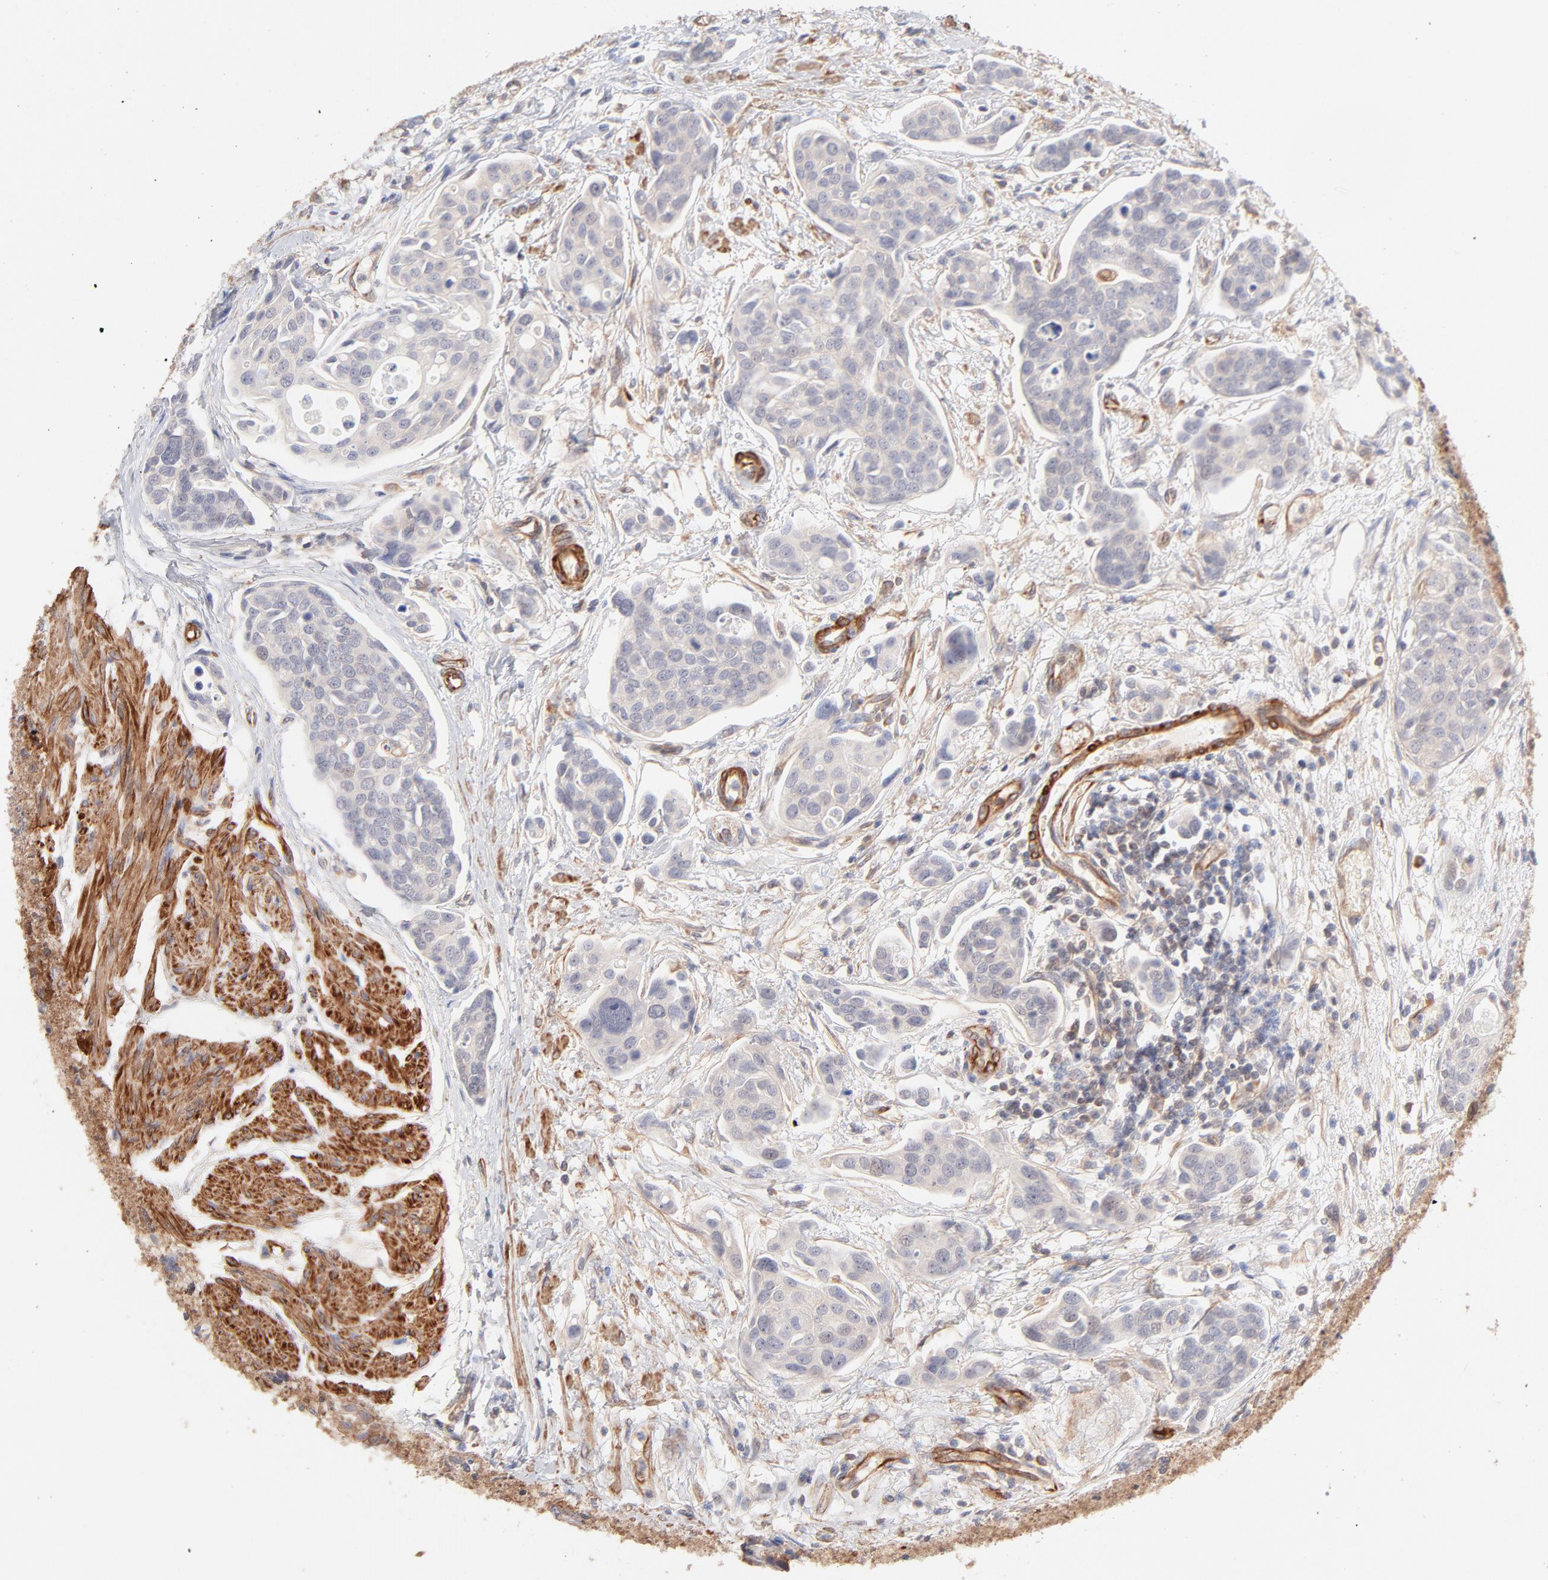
{"staining": {"intensity": "negative", "quantity": "none", "location": "none"}, "tissue": "urothelial cancer", "cell_type": "Tumor cells", "image_type": "cancer", "snomed": [{"axis": "morphology", "description": "Urothelial carcinoma, High grade"}, {"axis": "topography", "description": "Urinary bladder"}], "caption": "A histopathology image of high-grade urothelial carcinoma stained for a protein demonstrates no brown staining in tumor cells.", "gene": "LDLRAP1", "patient": {"sex": "male", "age": 78}}